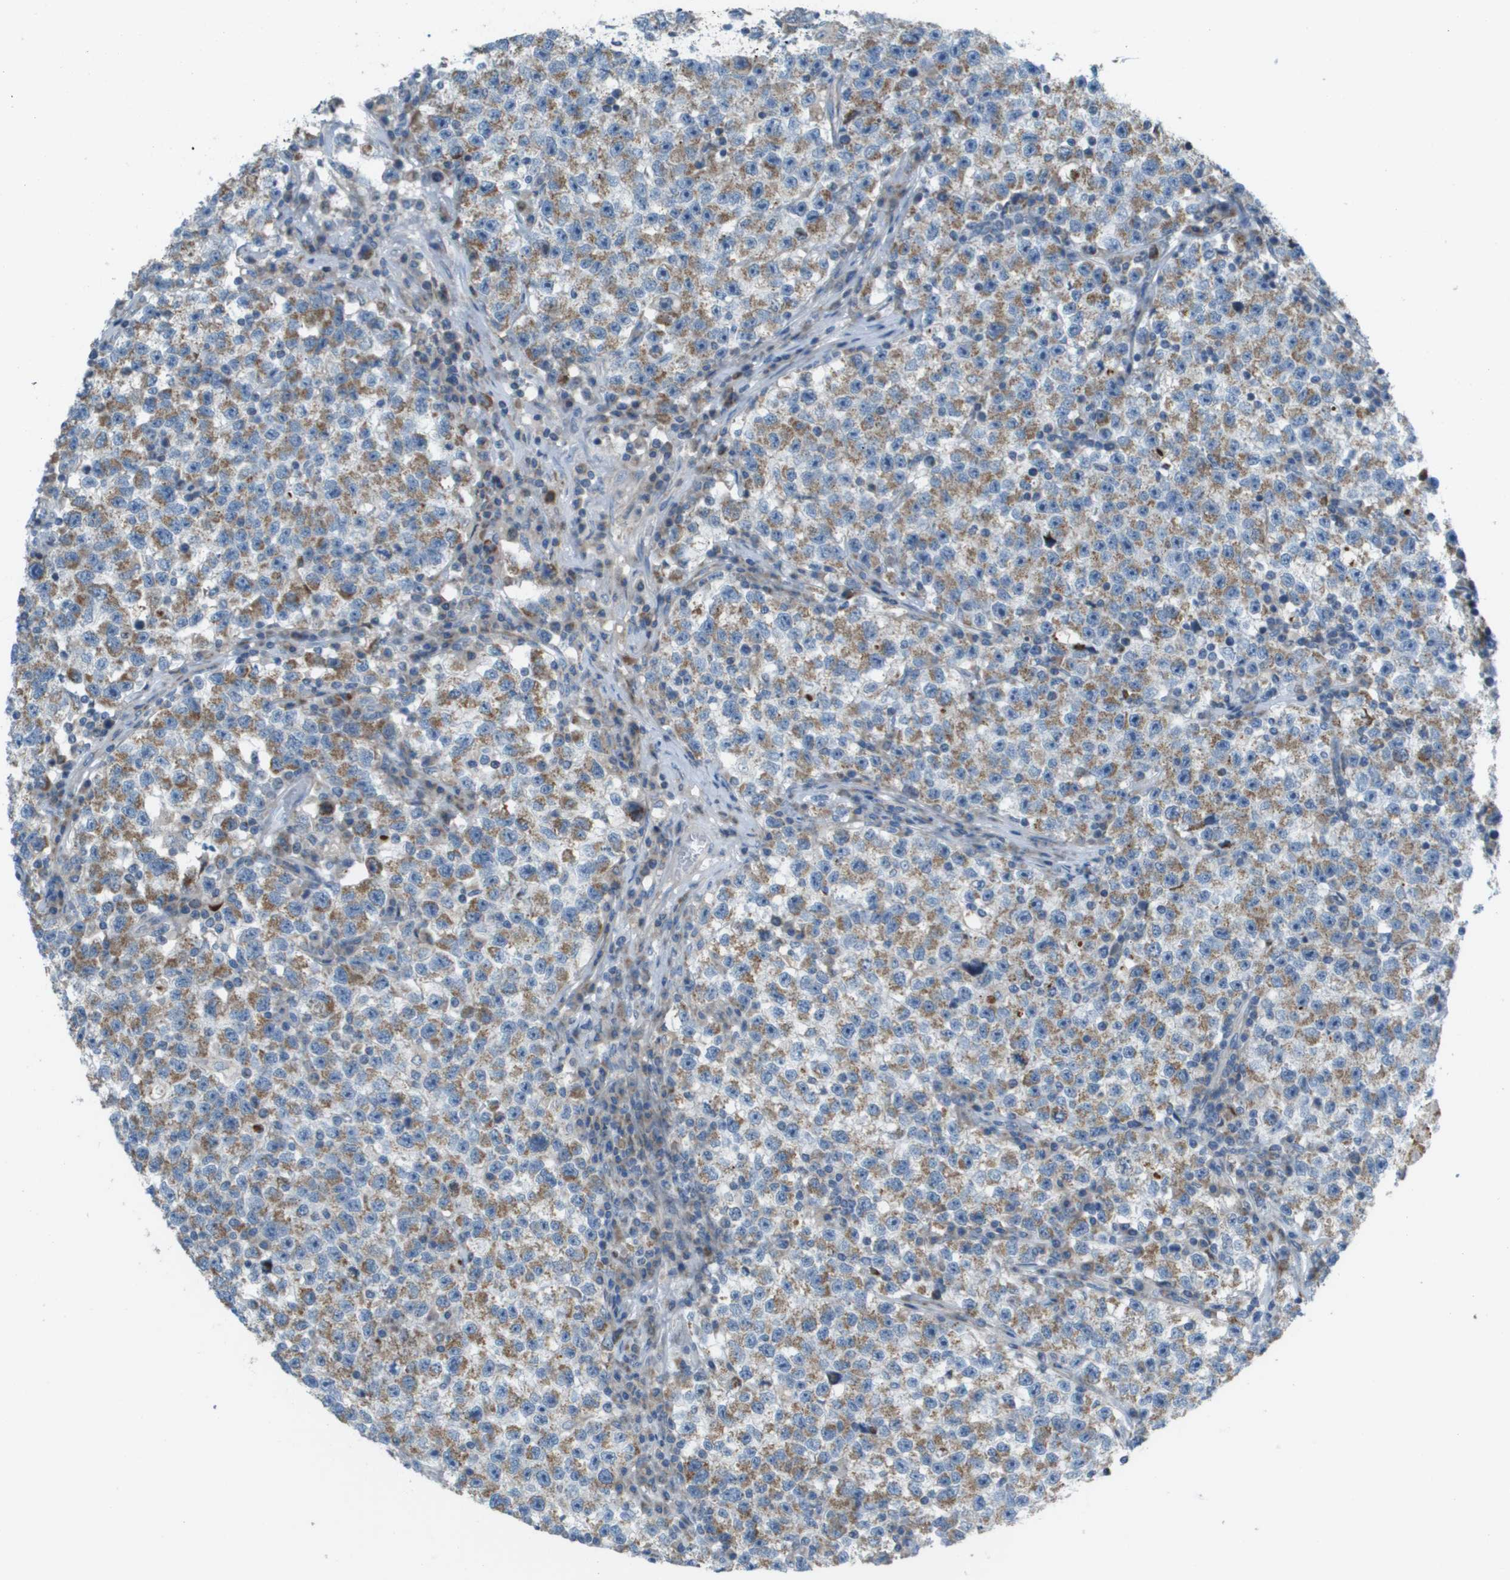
{"staining": {"intensity": "moderate", "quantity": ">75%", "location": "cytoplasmic/membranous"}, "tissue": "testis cancer", "cell_type": "Tumor cells", "image_type": "cancer", "snomed": [{"axis": "morphology", "description": "Seminoma, NOS"}, {"axis": "topography", "description": "Testis"}], "caption": "The immunohistochemical stain labels moderate cytoplasmic/membranous expression in tumor cells of testis cancer (seminoma) tissue. Nuclei are stained in blue.", "gene": "GALNT6", "patient": {"sex": "male", "age": 22}}